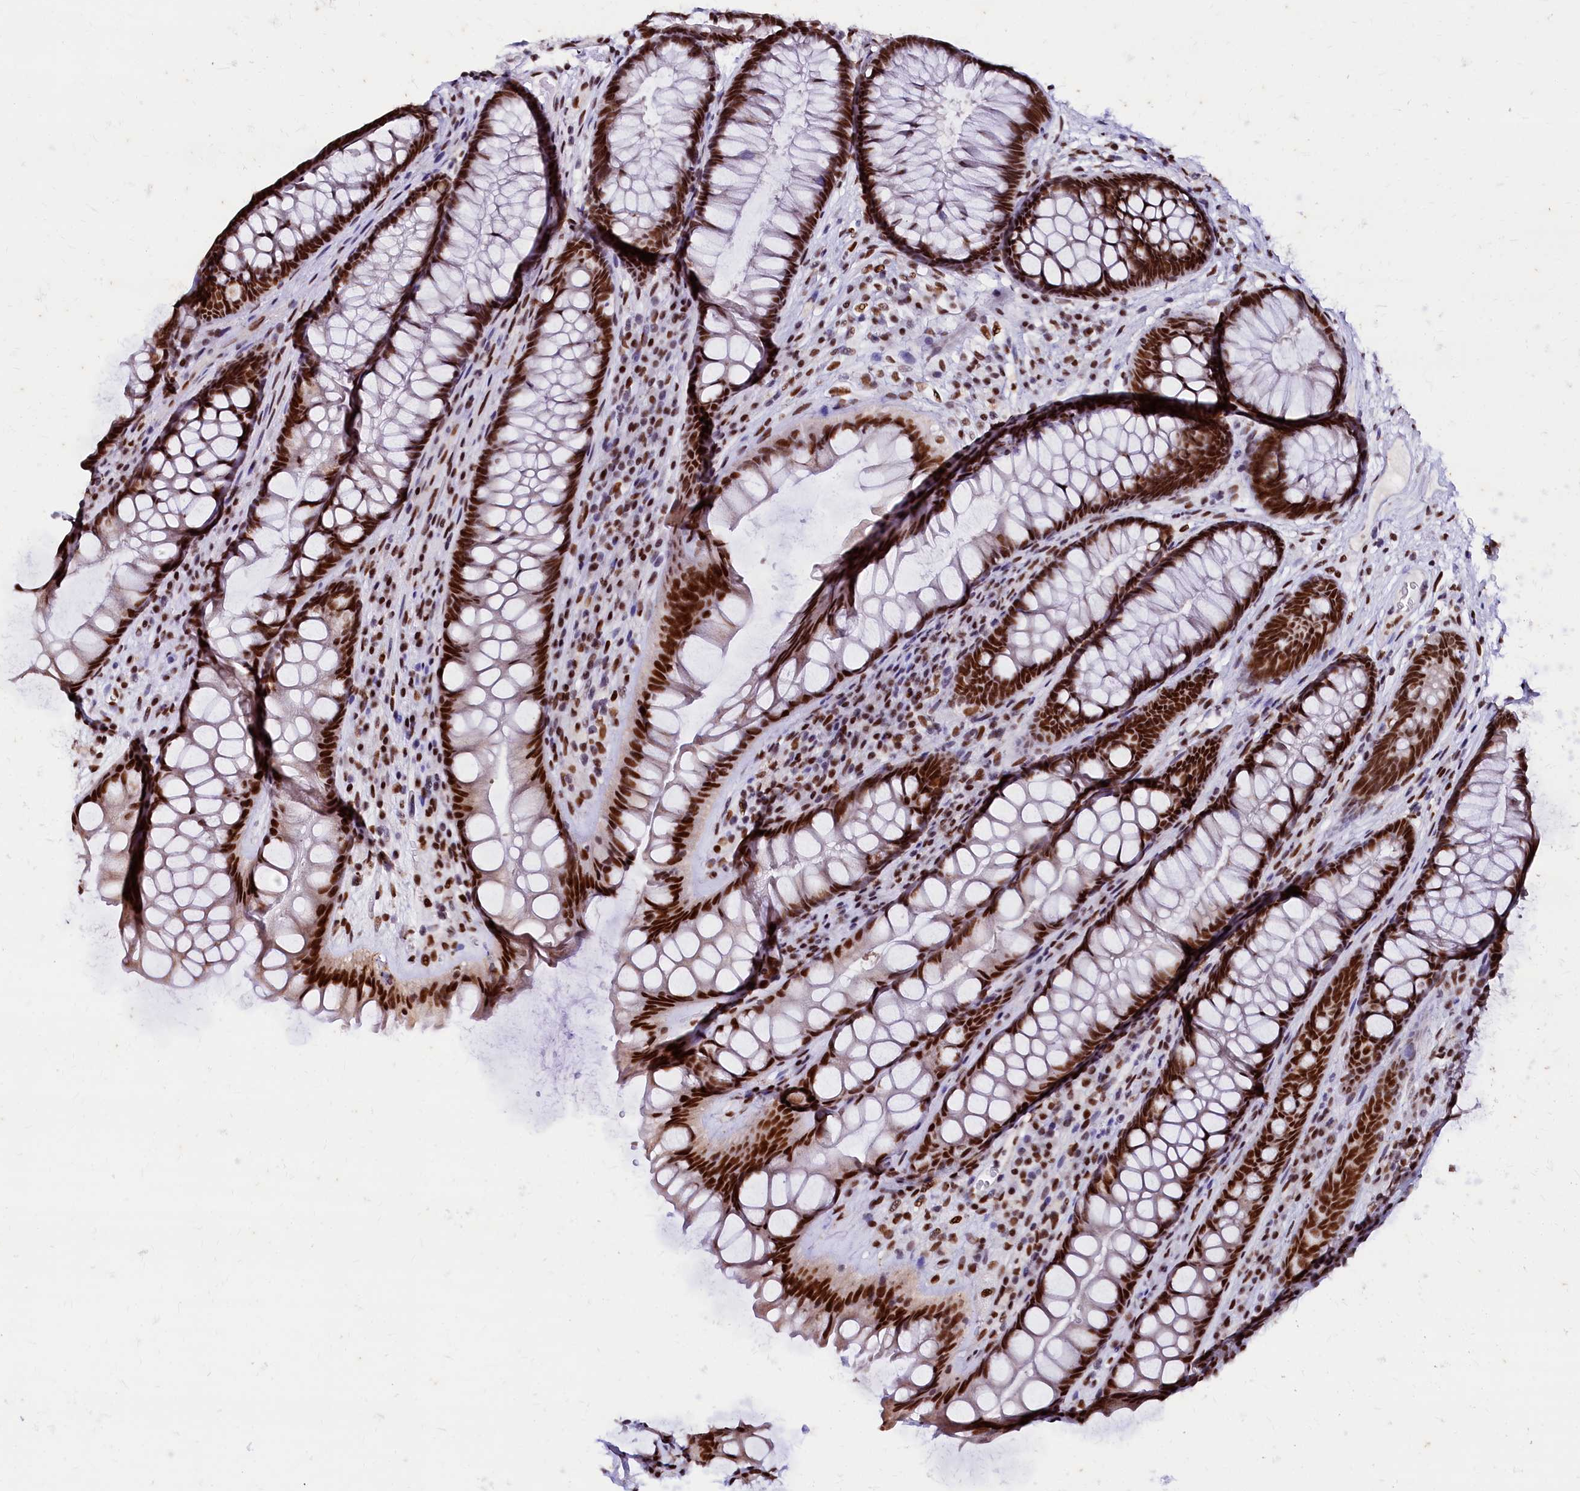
{"staining": {"intensity": "strong", "quantity": ">75%", "location": "nuclear"}, "tissue": "rectum", "cell_type": "Glandular cells", "image_type": "normal", "snomed": [{"axis": "morphology", "description": "Normal tissue, NOS"}, {"axis": "topography", "description": "Rectum"}], "caption": "This is a micrograph of immunohistochemistry staining of unremarkable rectum, which shows strong staining in the nuclear of glandular cells.", "gene": "CPSF7", "patient": {"sex": "male", "age": 74}}